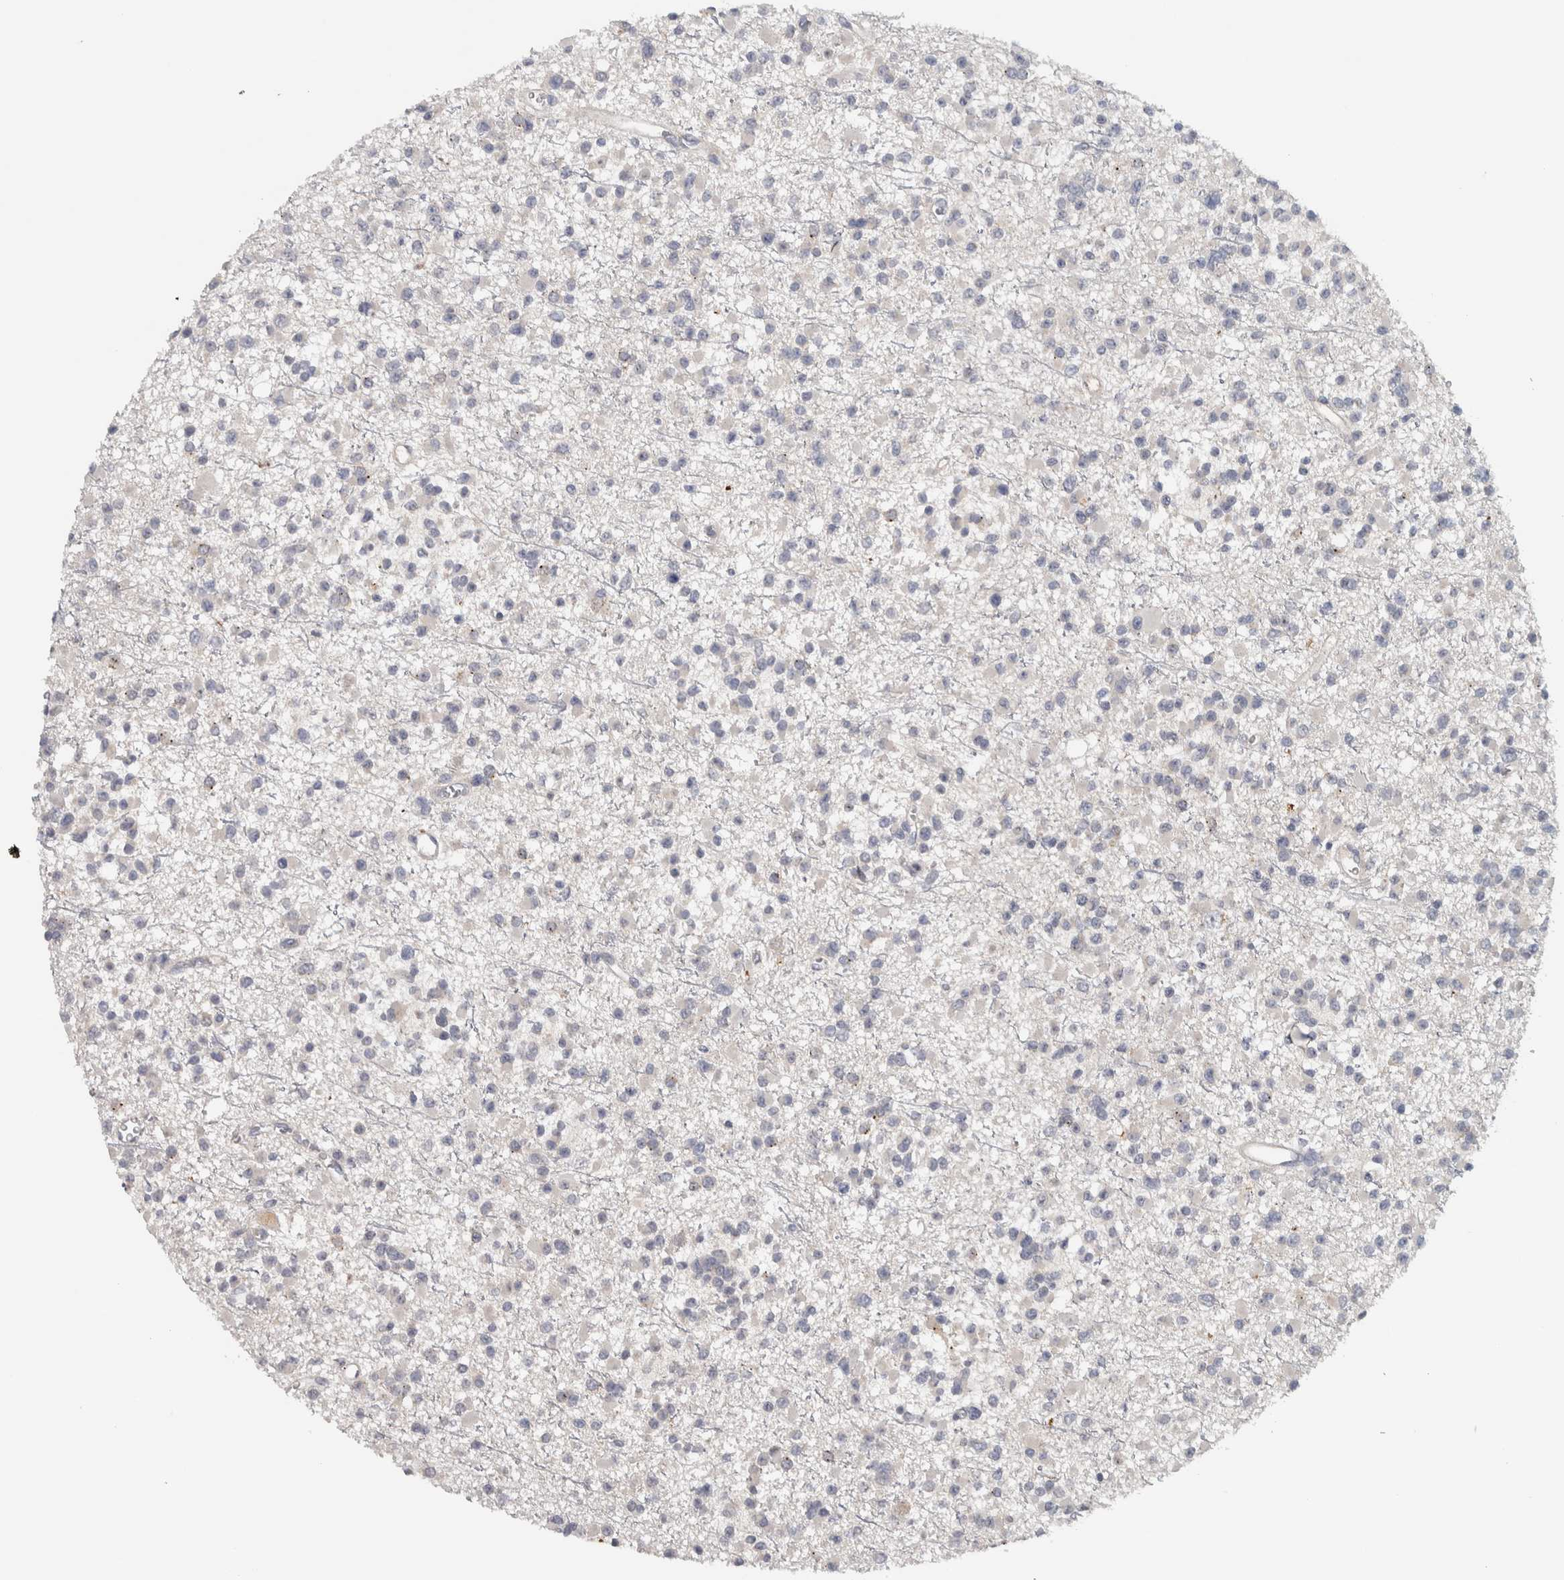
{"staining": {"intensity": "negative", "quantity": "none", "location": "none"}, "tissue": "glioma", "cell_type": "Tumor cells", "image_type": "cancer", "snomed": [{"axis": "morphology", "description": "Glioma, malignant, Low grade"}, {"axis": "topography", "description": "Brain"}], "caption": "The image demonstrates no significant staining in tumor cells of malignant low-grade glioma.", "gene": "ADPRM", "patient": {"sex": "female", "age": 22}}